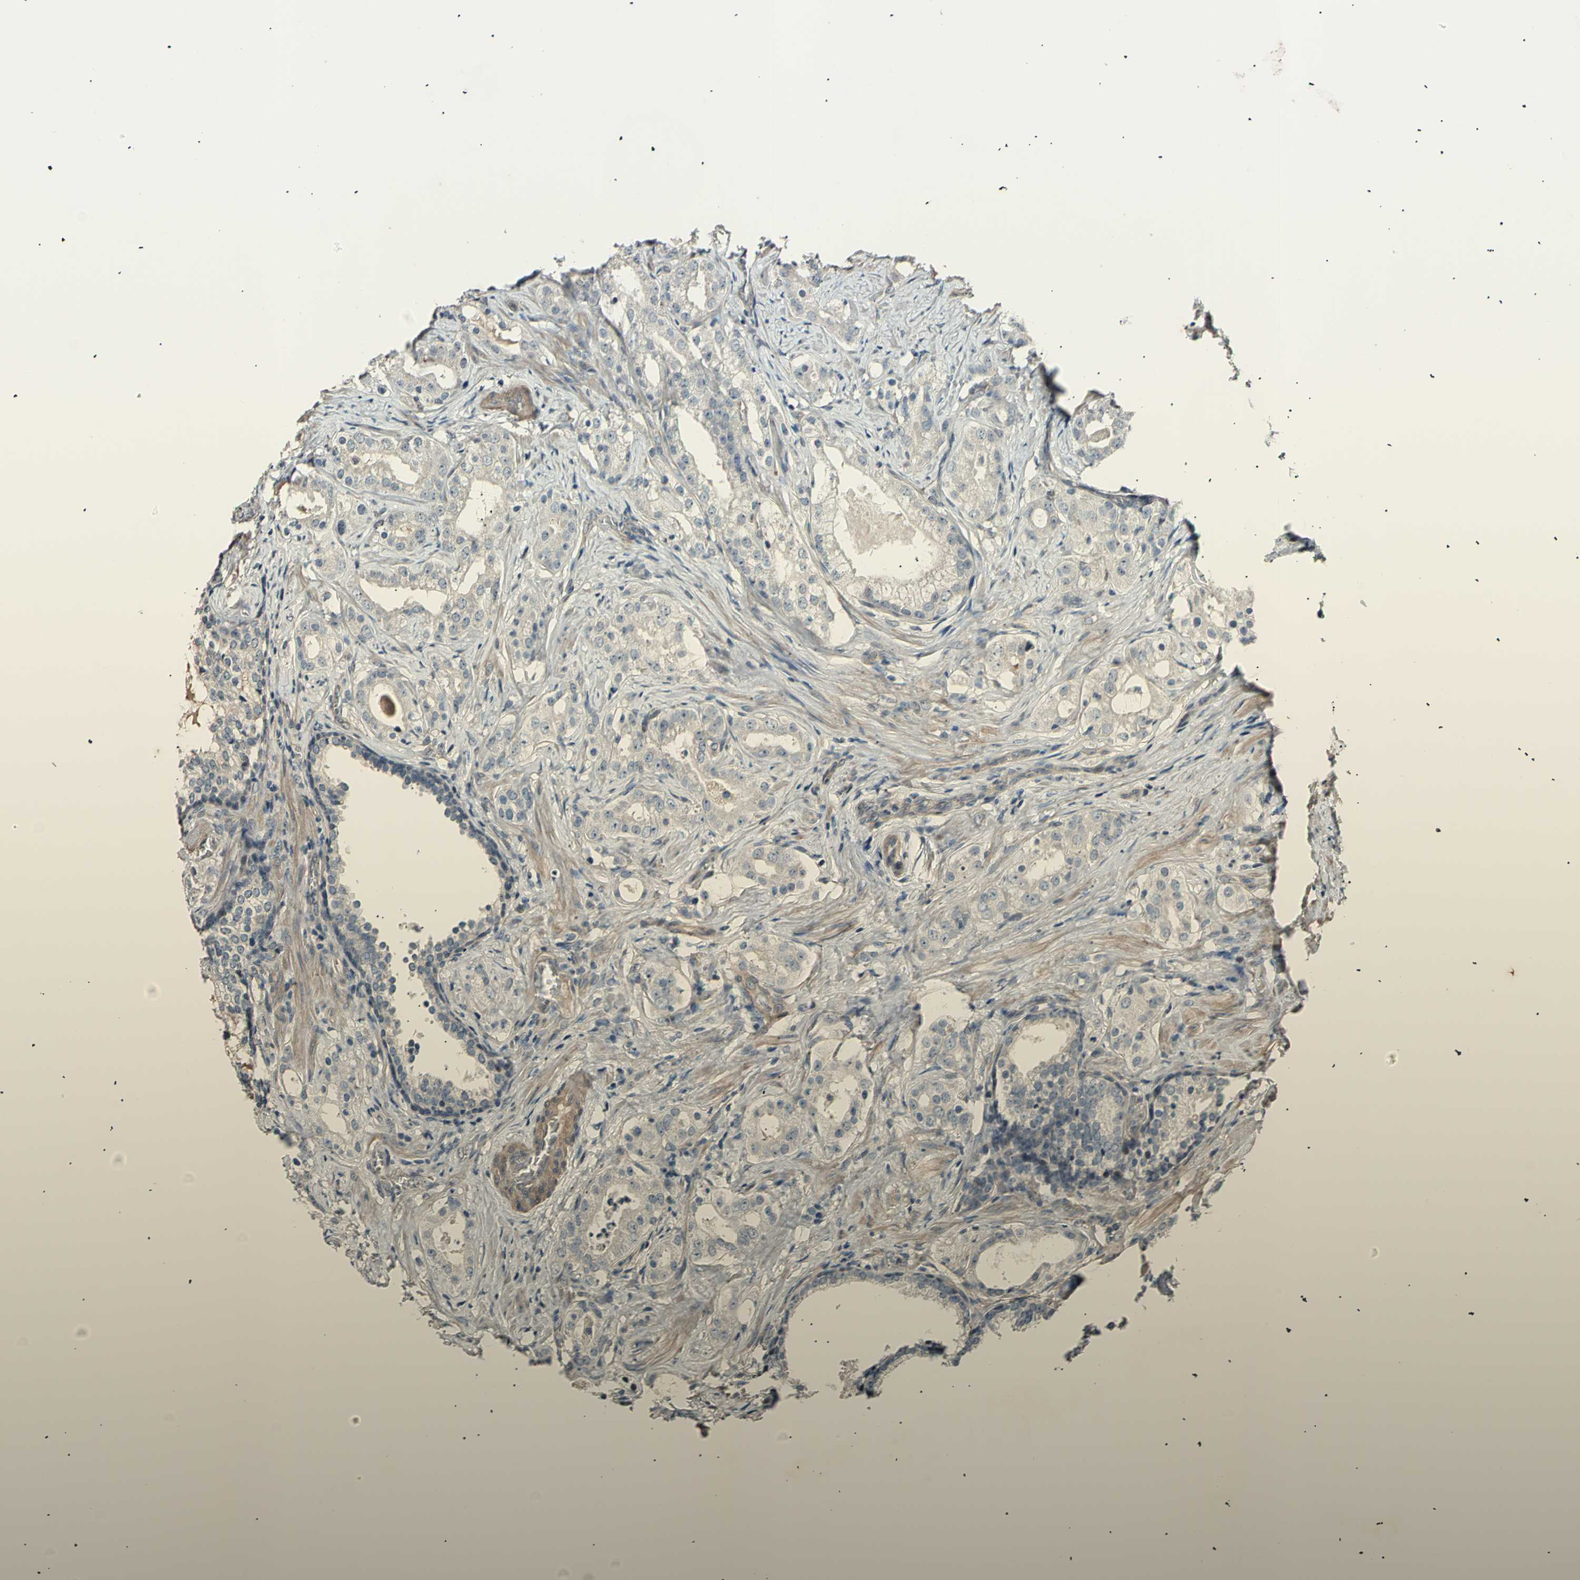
{"staining": {"intensity": "negative", "quantity": "none", "location": "none"}, "tissue": "prostate cancer", "cell_type": "Tumor cells", "image_type": "cancer", "snomed": [{"axis": "morphology", "description": "Adenocarcinoma, Low grade"}, {"axis": "topography", "description": "Prostate"}], "caption": "This is an immunohistochemistry image of prostate cancer. There is no positivity in tumor cells.", "gene": "AK1", "patient": {"sex": "male", "age": 59}}